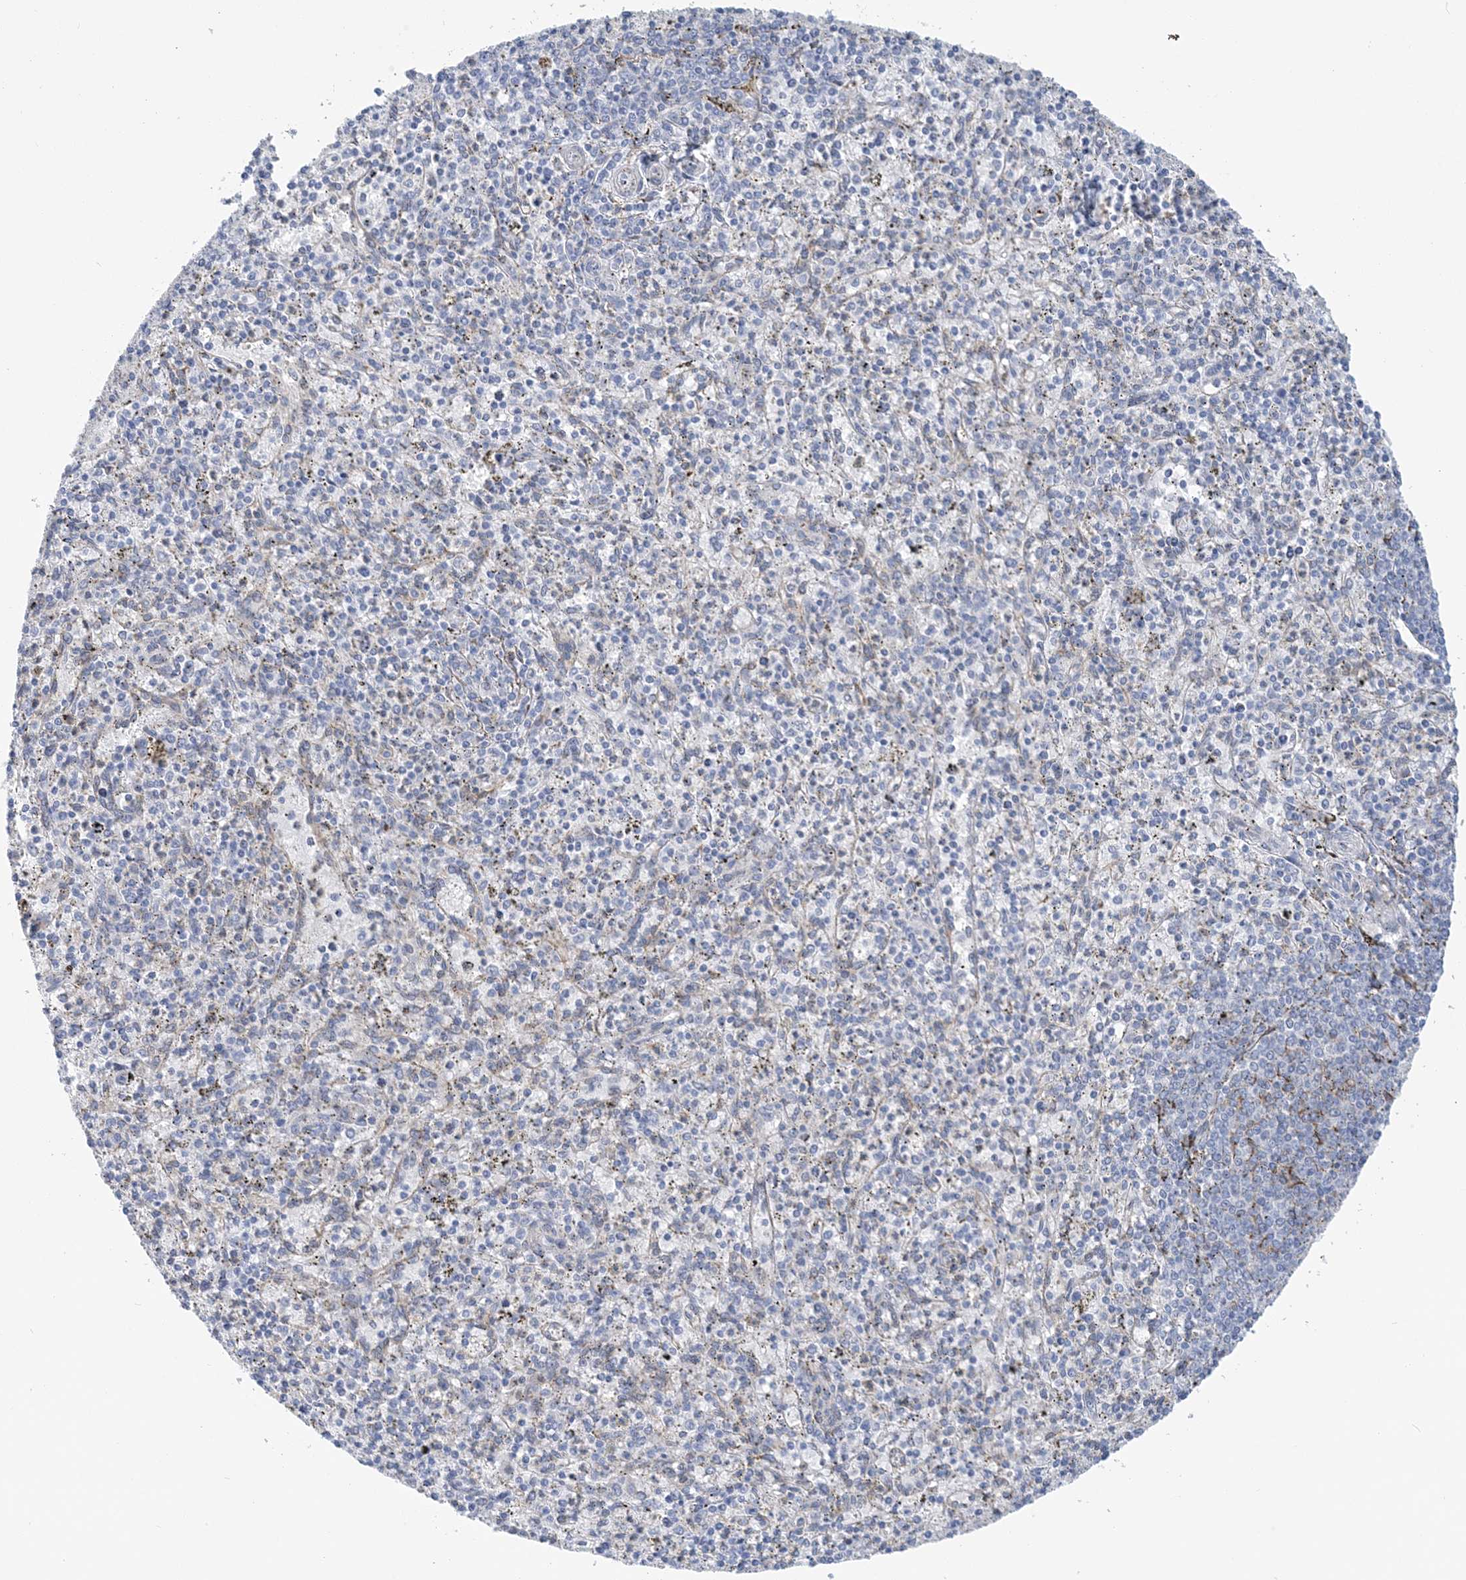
{"staining": {"intensity": "negative", "quantity": "none", "location": "none"}, "tissue": "spleen", "cell_type": "Cells in red pulp", "image_type": "normal", "snomed": [{"axis": "morphology", "description": "Normal tissue, NOS"}, {"axis": "topography", "description": "Spleen"}], "caption": "Spleen stained for a protein using immunohistochemistry (IHC) demonstrates no staining cells in red pulp.", "gene": "PLEKHG4B", "patient": {"sex": "male", "age": 72}}